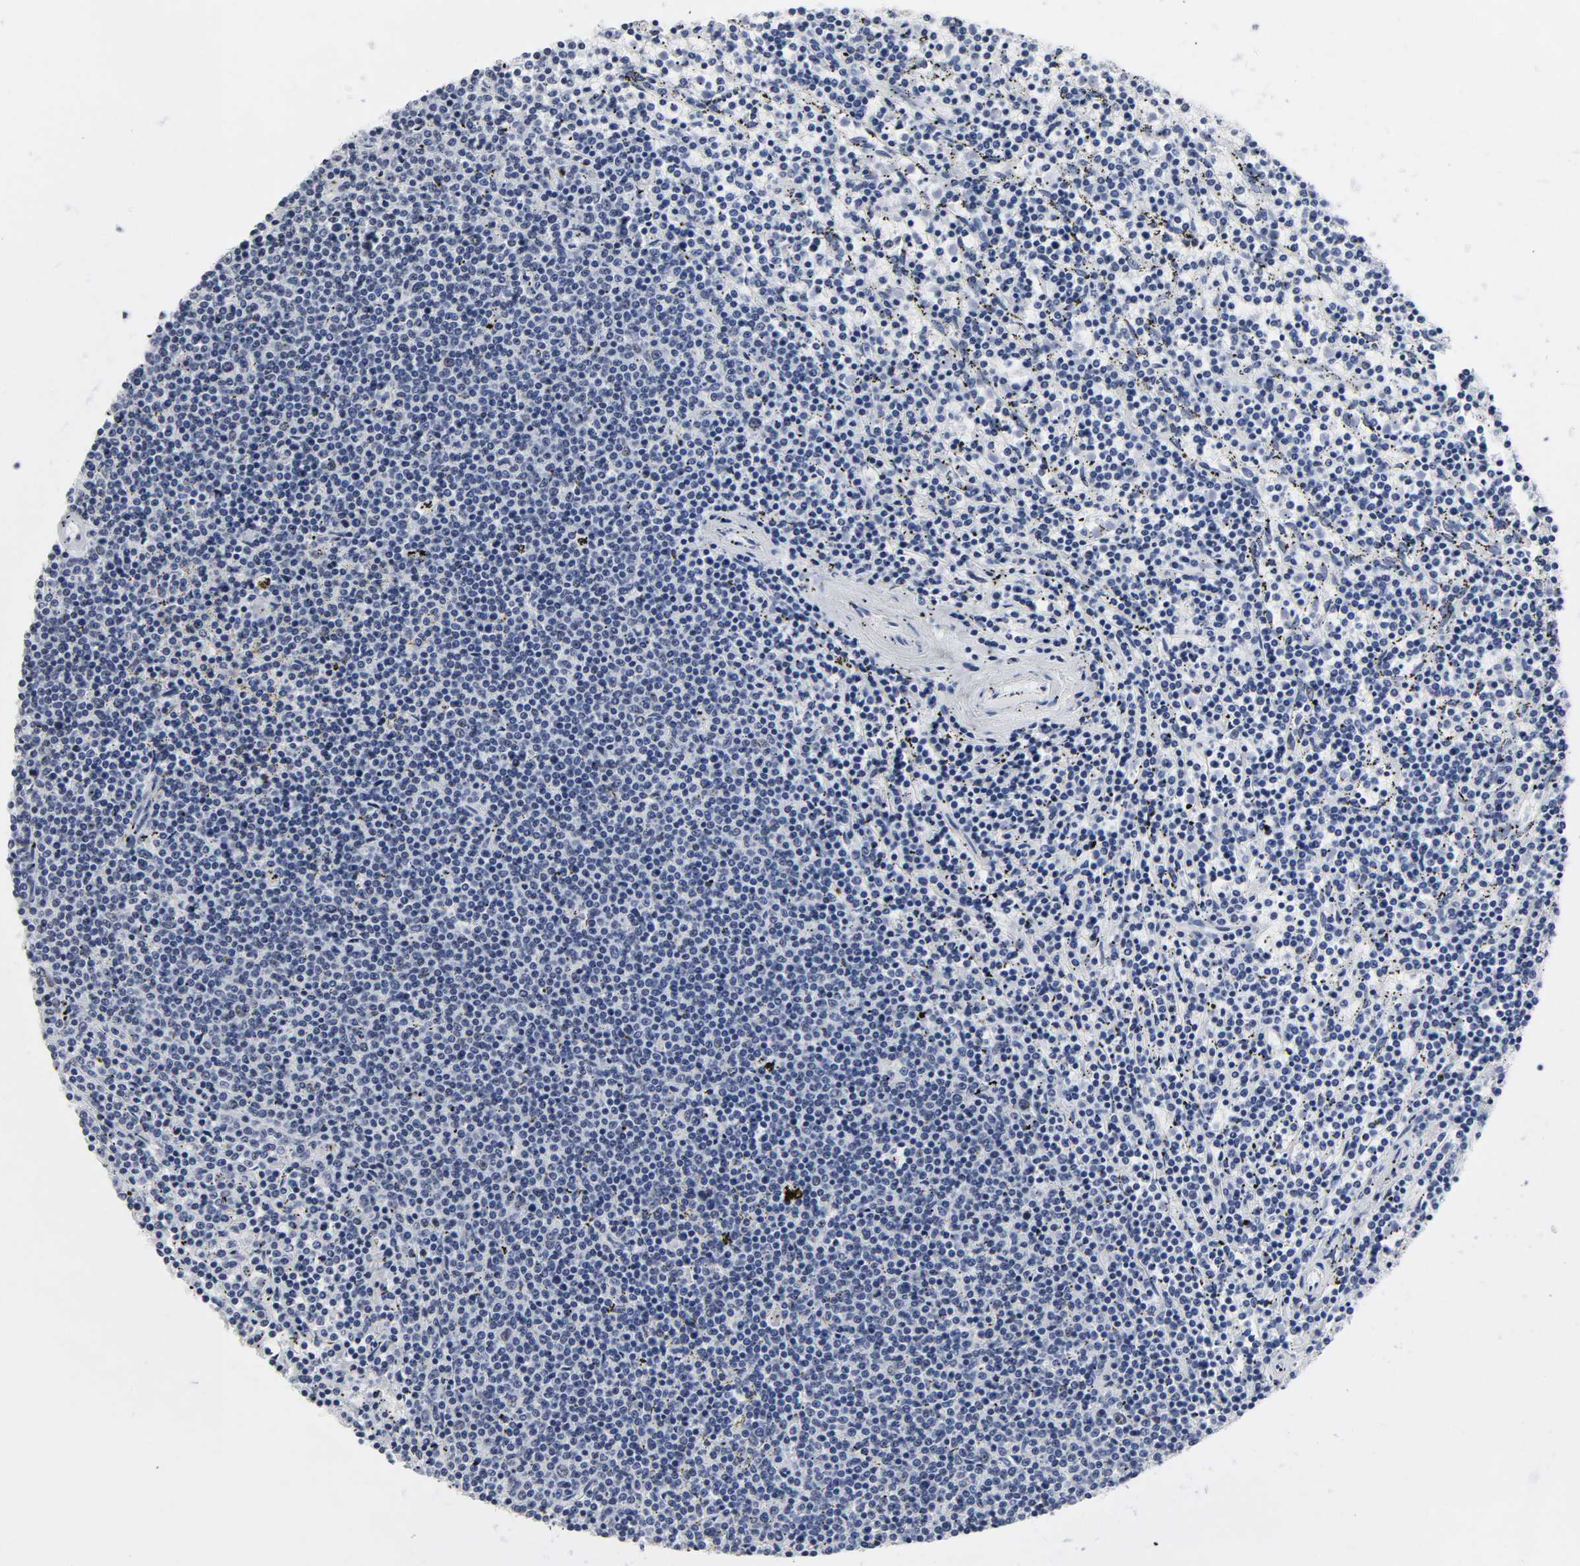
{"staining": {"intensity": "negative", "quantity": "none", "location": "none"}, "tissue": "lymphoma", "cell_type": "Tumor cells", "image_type": "cancer", "snomed": [{"axis": "morphology", "description": "Malignant lymphoma, non-Hodgkin's type, Low grade"}, {"axis": "topography", "description": "Spleen"}], "caption": "IHC histopathology image of human lymphoma stained for a protein (brown), which reveals no staining in tumor cells.", "gene": "GRHL2", "patient": {"sex": "female", "age": 50}}